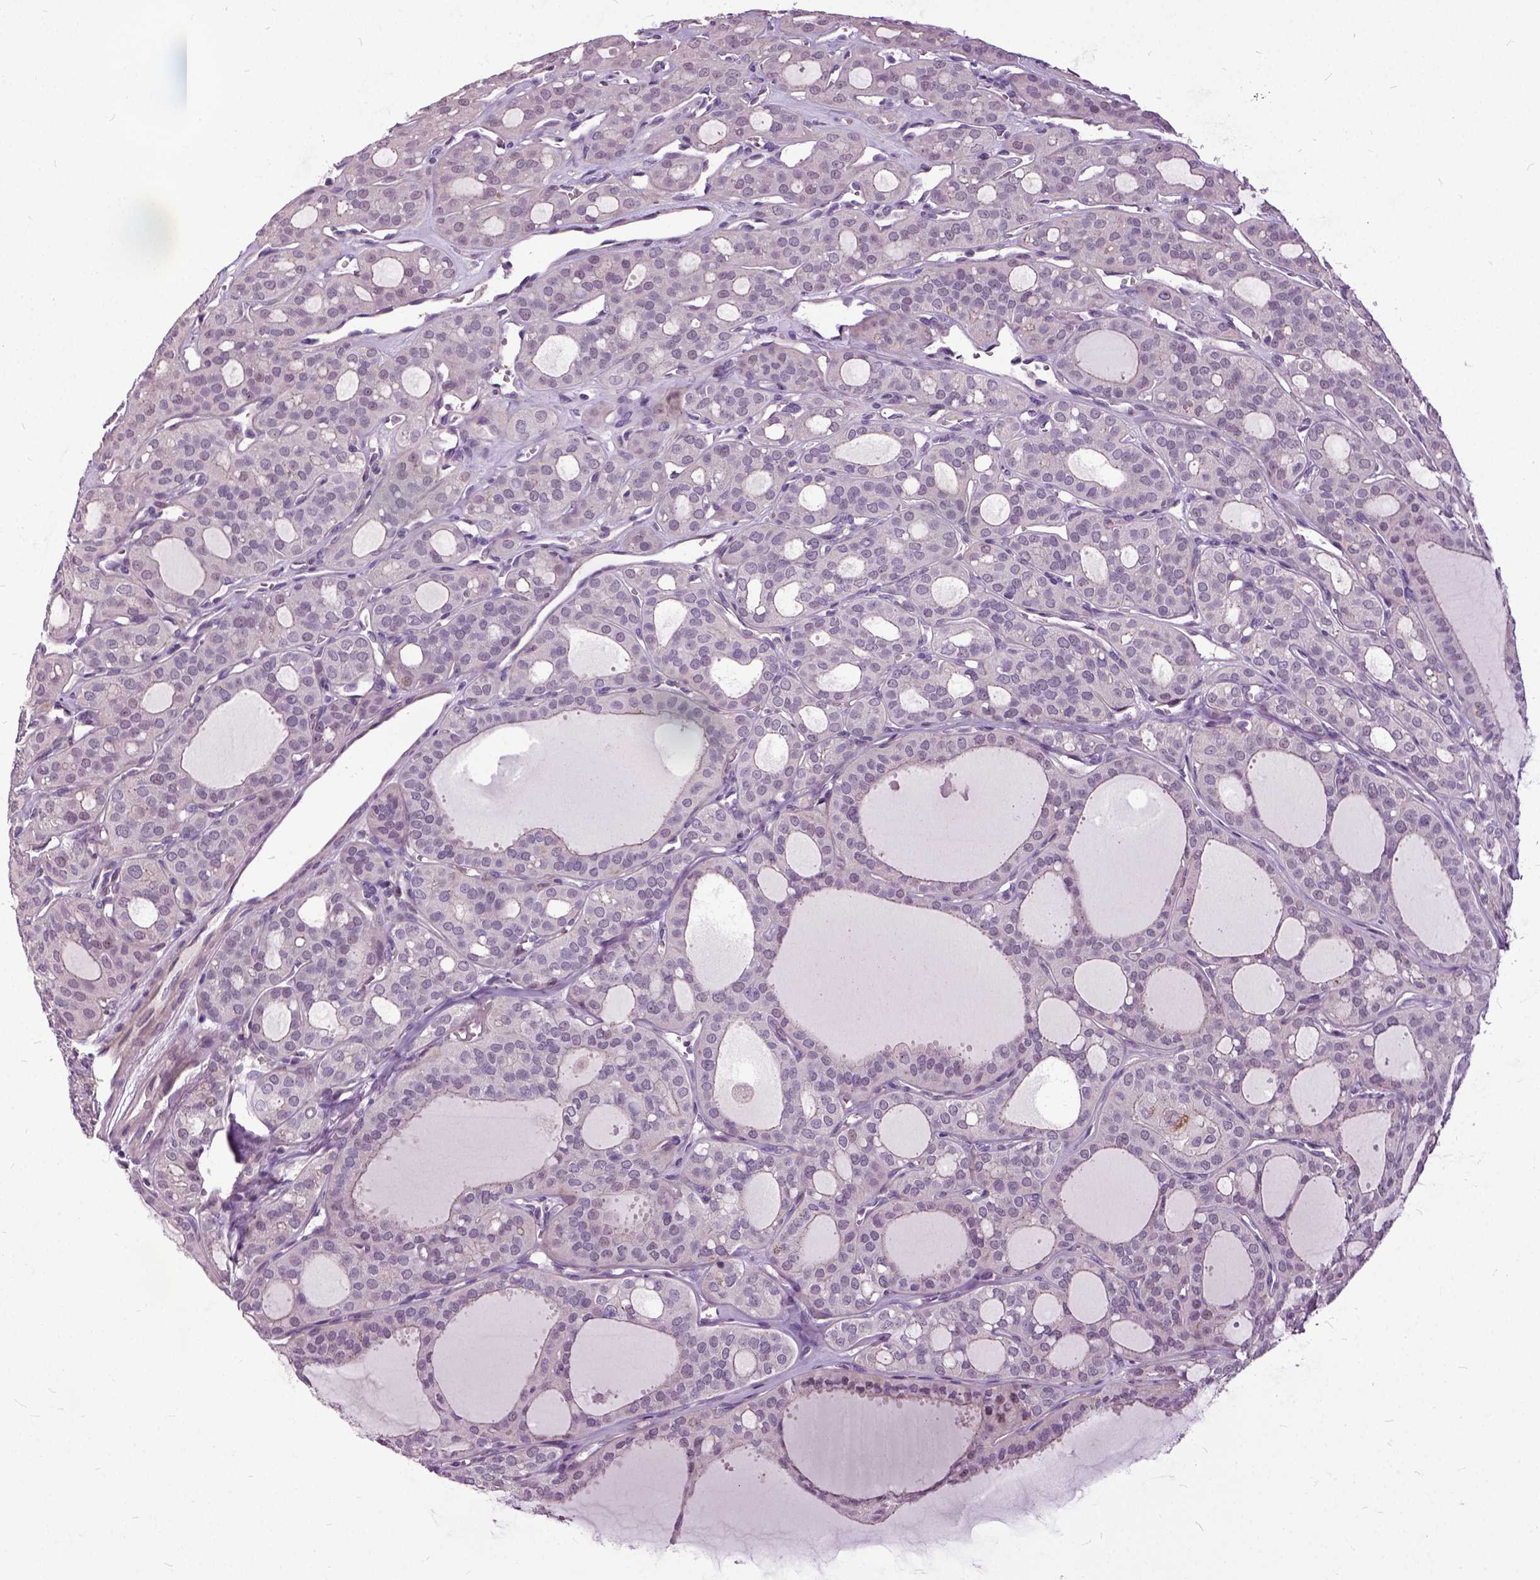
{"staining": {"intensity": "negative", "quantity": "none", "location": "none"}, "tissue": "thyroid cancer", "cell_type": "Tumor cells", "image_type": "cancer", "snomed": [{"axis": "morphology", "description": "Follicular adenoma carcinoma, NOS"}, {"axis": "topography", "description": "Thyroid gland"}], "caption": "An image of human thyroid cancer is negative for staining in tumor cells.", "gene": "ILRUN", "patient": {"sex": "male", "age": 75}}